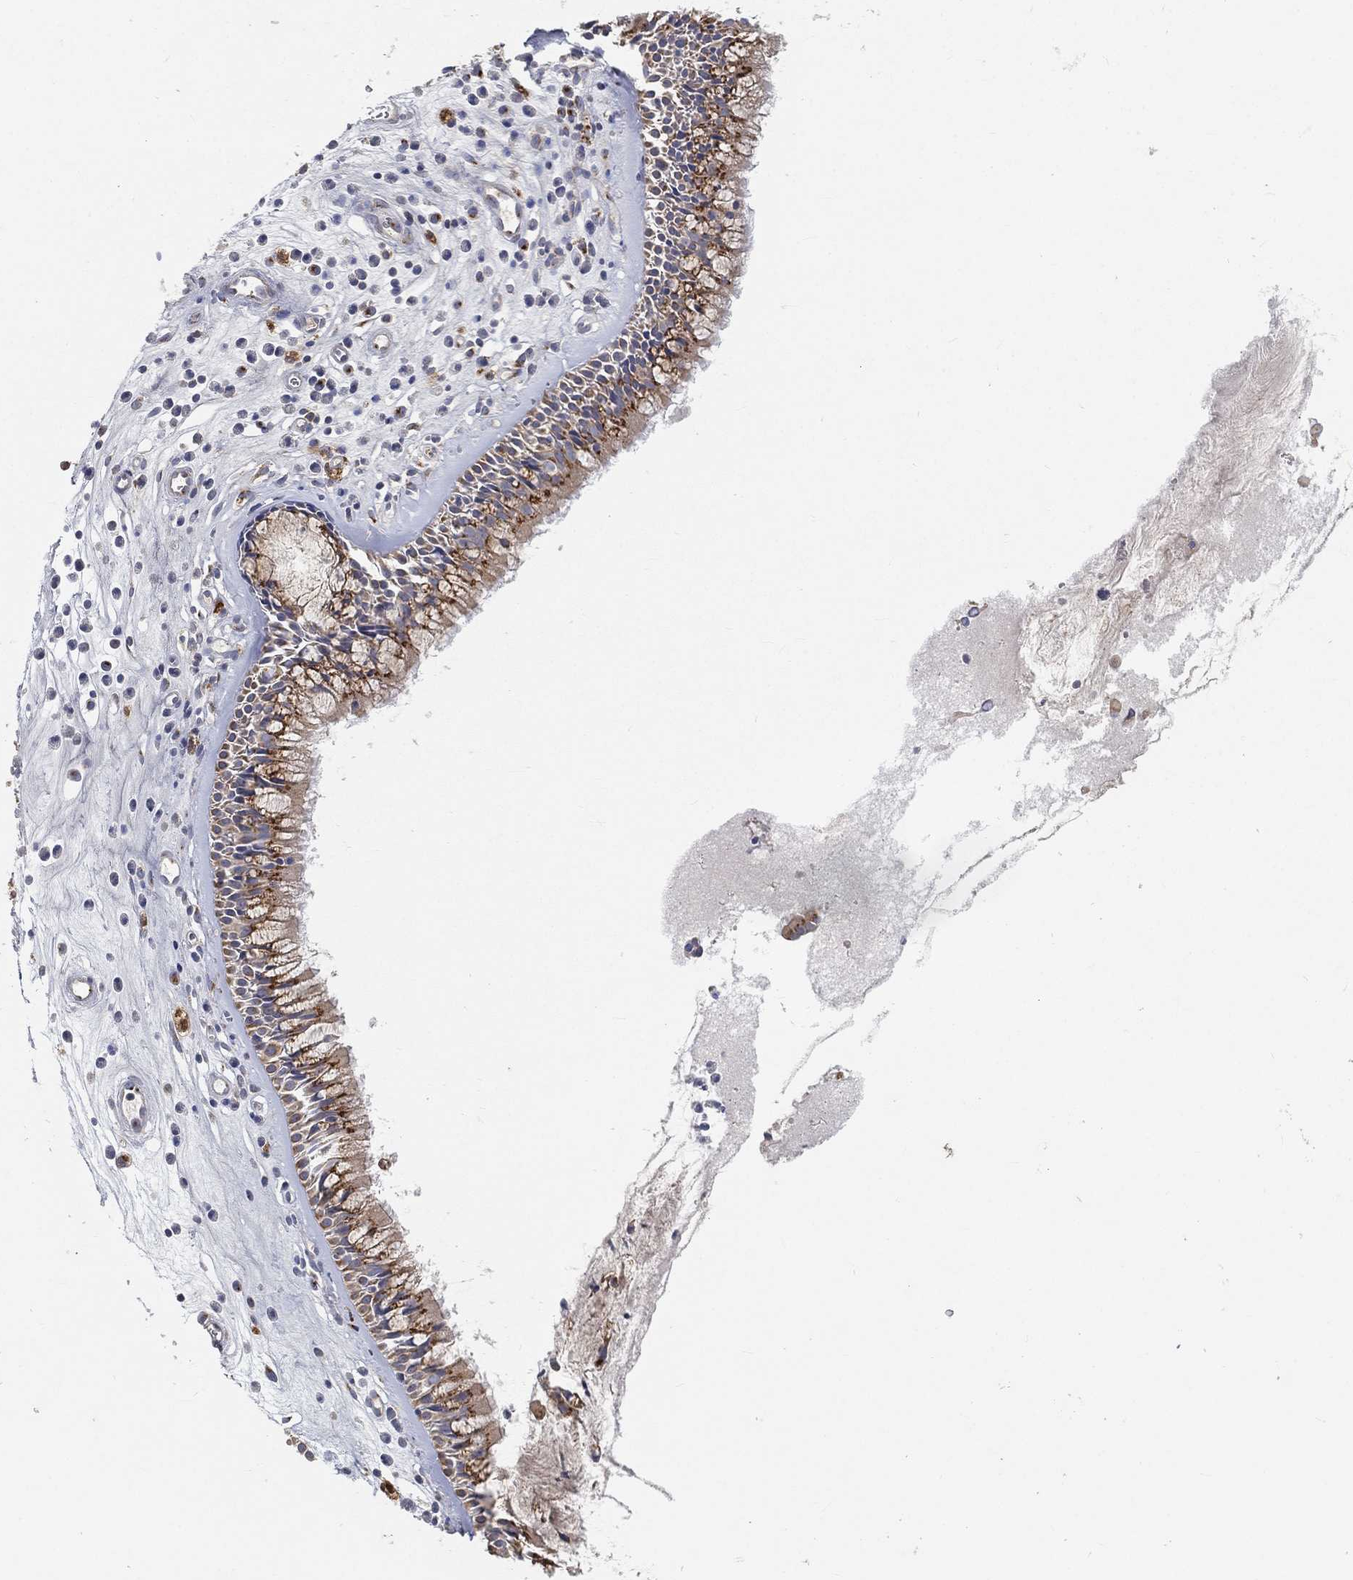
{"staining": {"intensity": "strong", "quantity": "25%-75%", "location": "cytoplasmic/membranous"}, "tissue": "nasopharynx", "cell_type": "Respiratory epithelial cells", "image_type": "normal", "snomed": [{"axis": "morphology", "description": "Normal tissue, NOS"}, {"axis": "topography", "description": "Nasopharynx"}], "caption": "The immunohistochemical stain shows strong cytoplasmic/membranous staining in respiratory epithelial cells of normal nasopharynx.", "gene": "CTSL", "patient": {"sex": "male", "age": 57}}